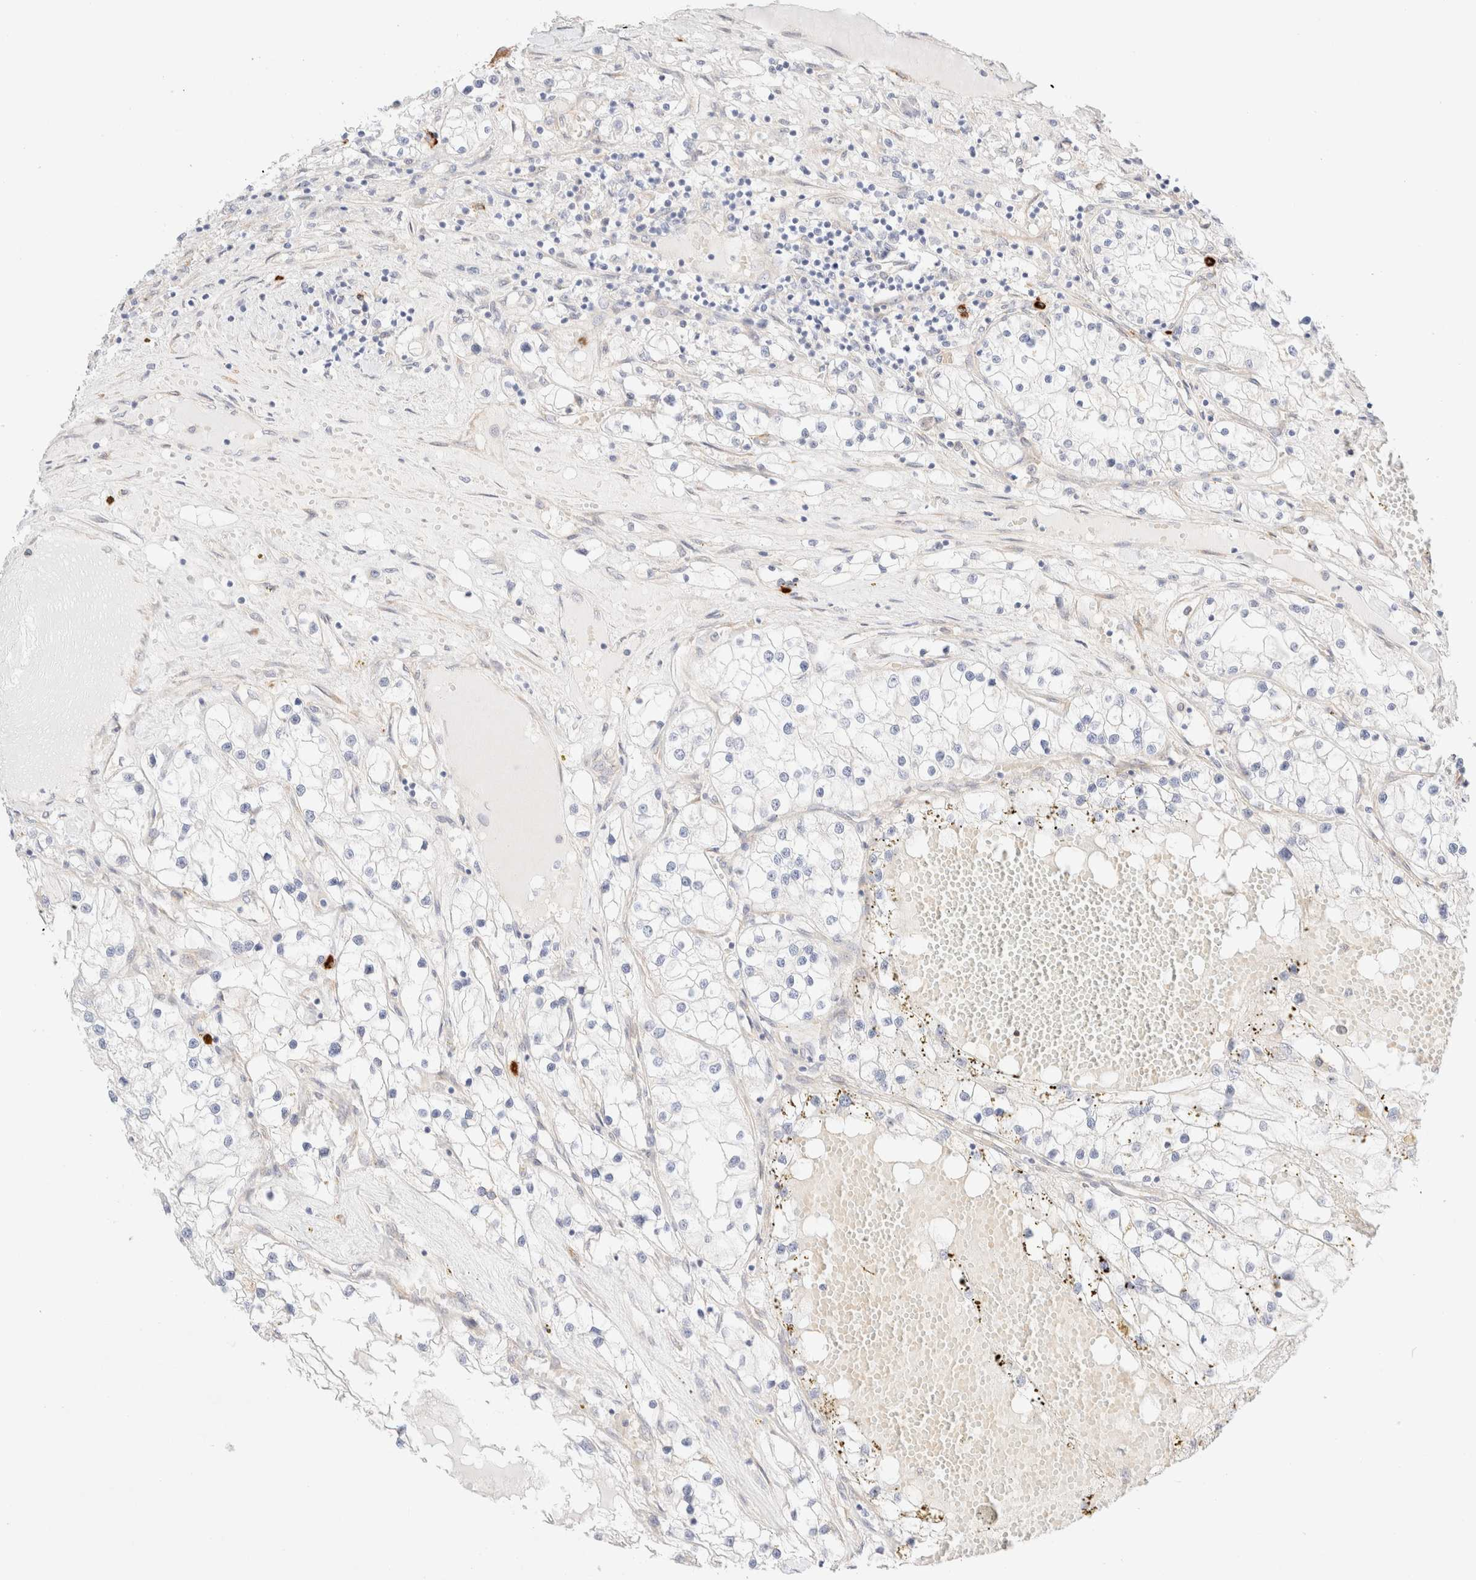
{"staining": {"intensity": "negative", "quantity": "none", "location": "none"}, "tissue": "renal cancer", "cell_type": "Tumor cells", "image_type": "cancer", "snomed": [{"axis": "morphology", "description": "Adenocarcinoma, NOS"}, {"axis": "topography", "description": "Kidney"}], "caption": "A histopathology image of human renal cancer is negative for staining in tumor cells.", "gene": "NIBAN2", "patient": {"sex": "male", "age": 68}}